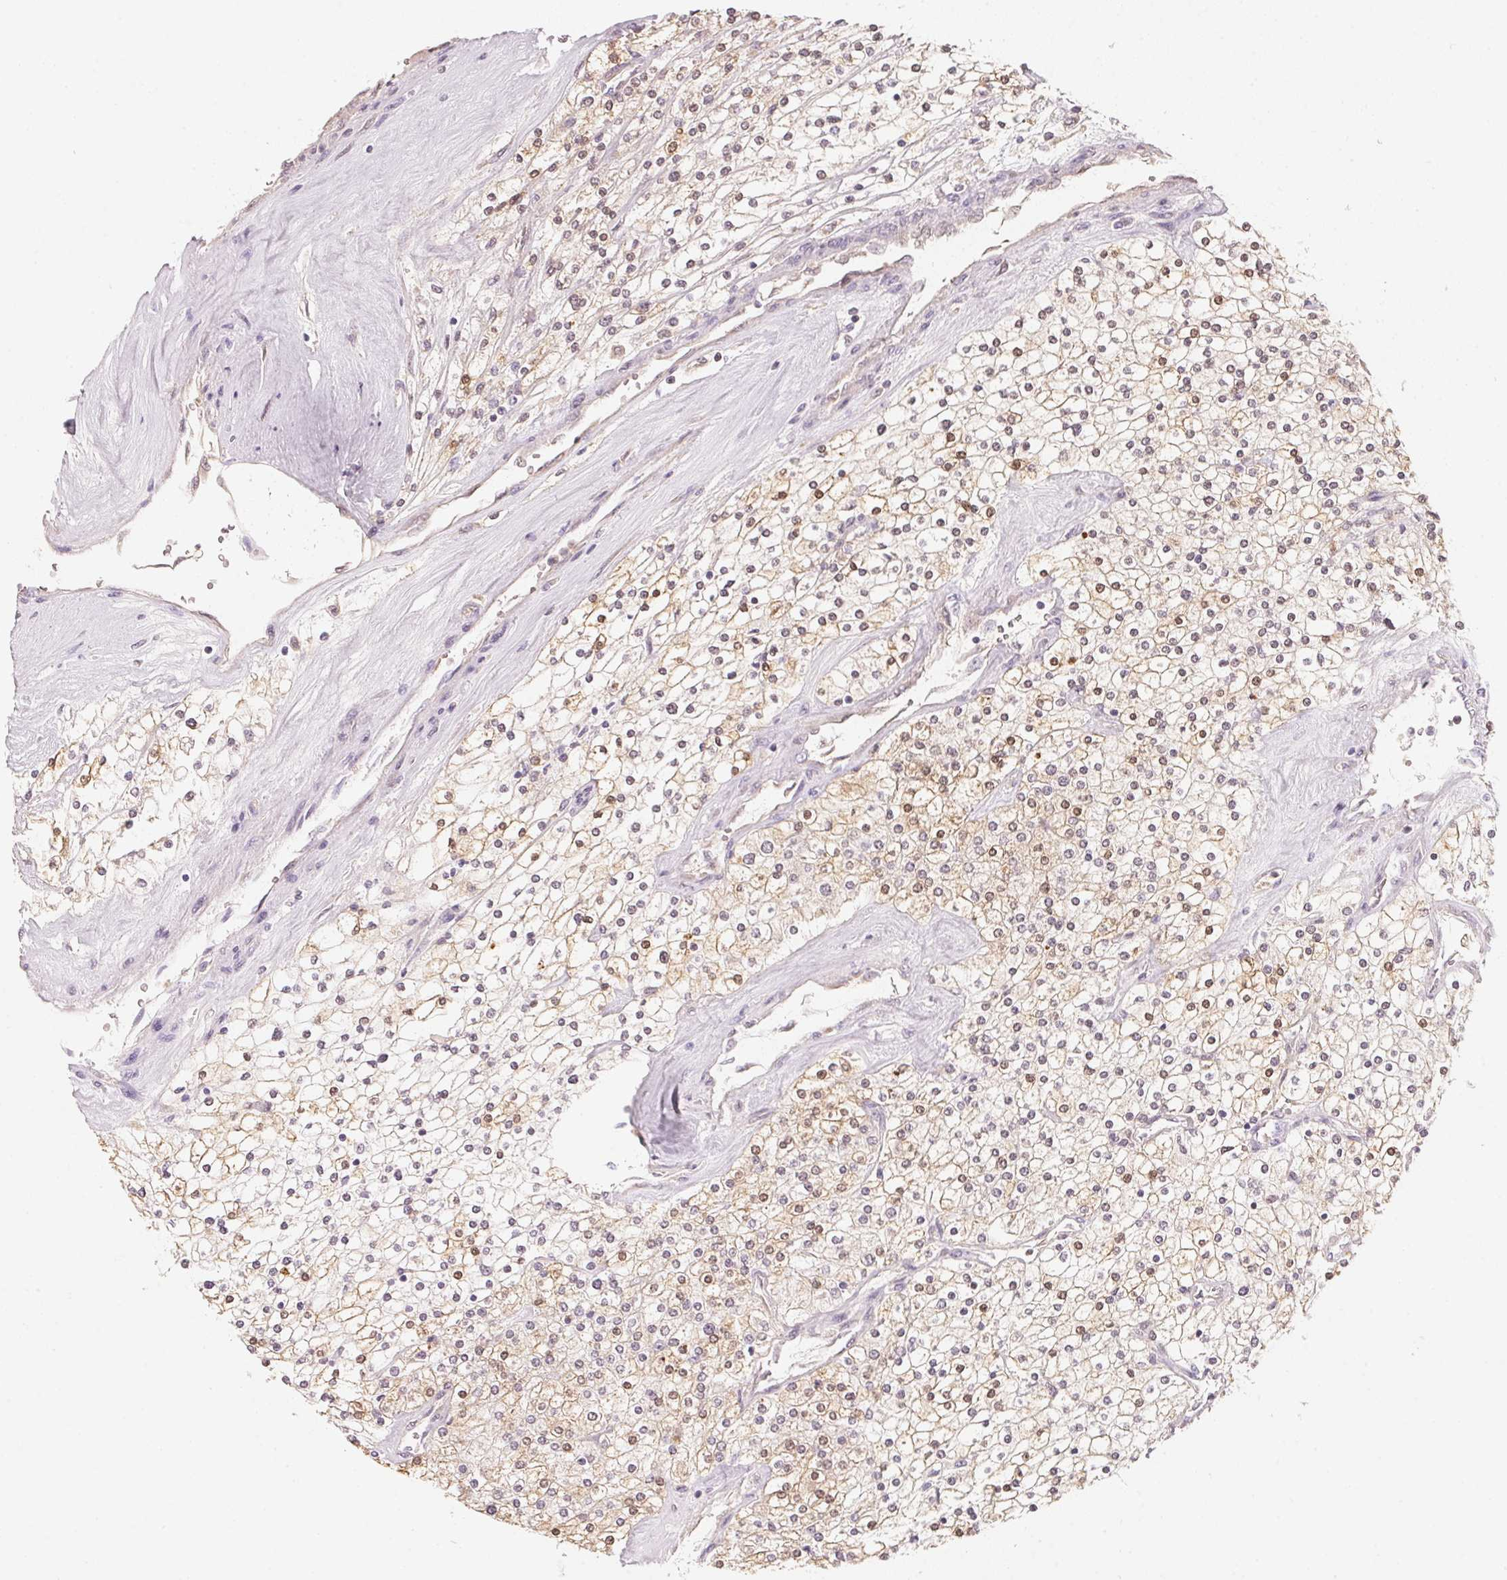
{"staining": {"intensity": "moderate", "quantity": "25%-75%", "location": "cytoplasmic/membranous,nuclear"}, "tissue": "renal cancer", "cell_type": "Tumor cells", "image_type": "cancer", "snomed": [{"axis": "morphology", "description": "Adenocarcinoma, NOS"}, {"axis": "topography", "description": "Kidney"}], "caption": "Protein staining shows moderate cytoplasmic/membranous and nuclear staining in about 25%-75% of tumor cells in renal adenocarcinoma.", "gene": "CFAP276", "patient": {"sex": "male", "age": 80}}